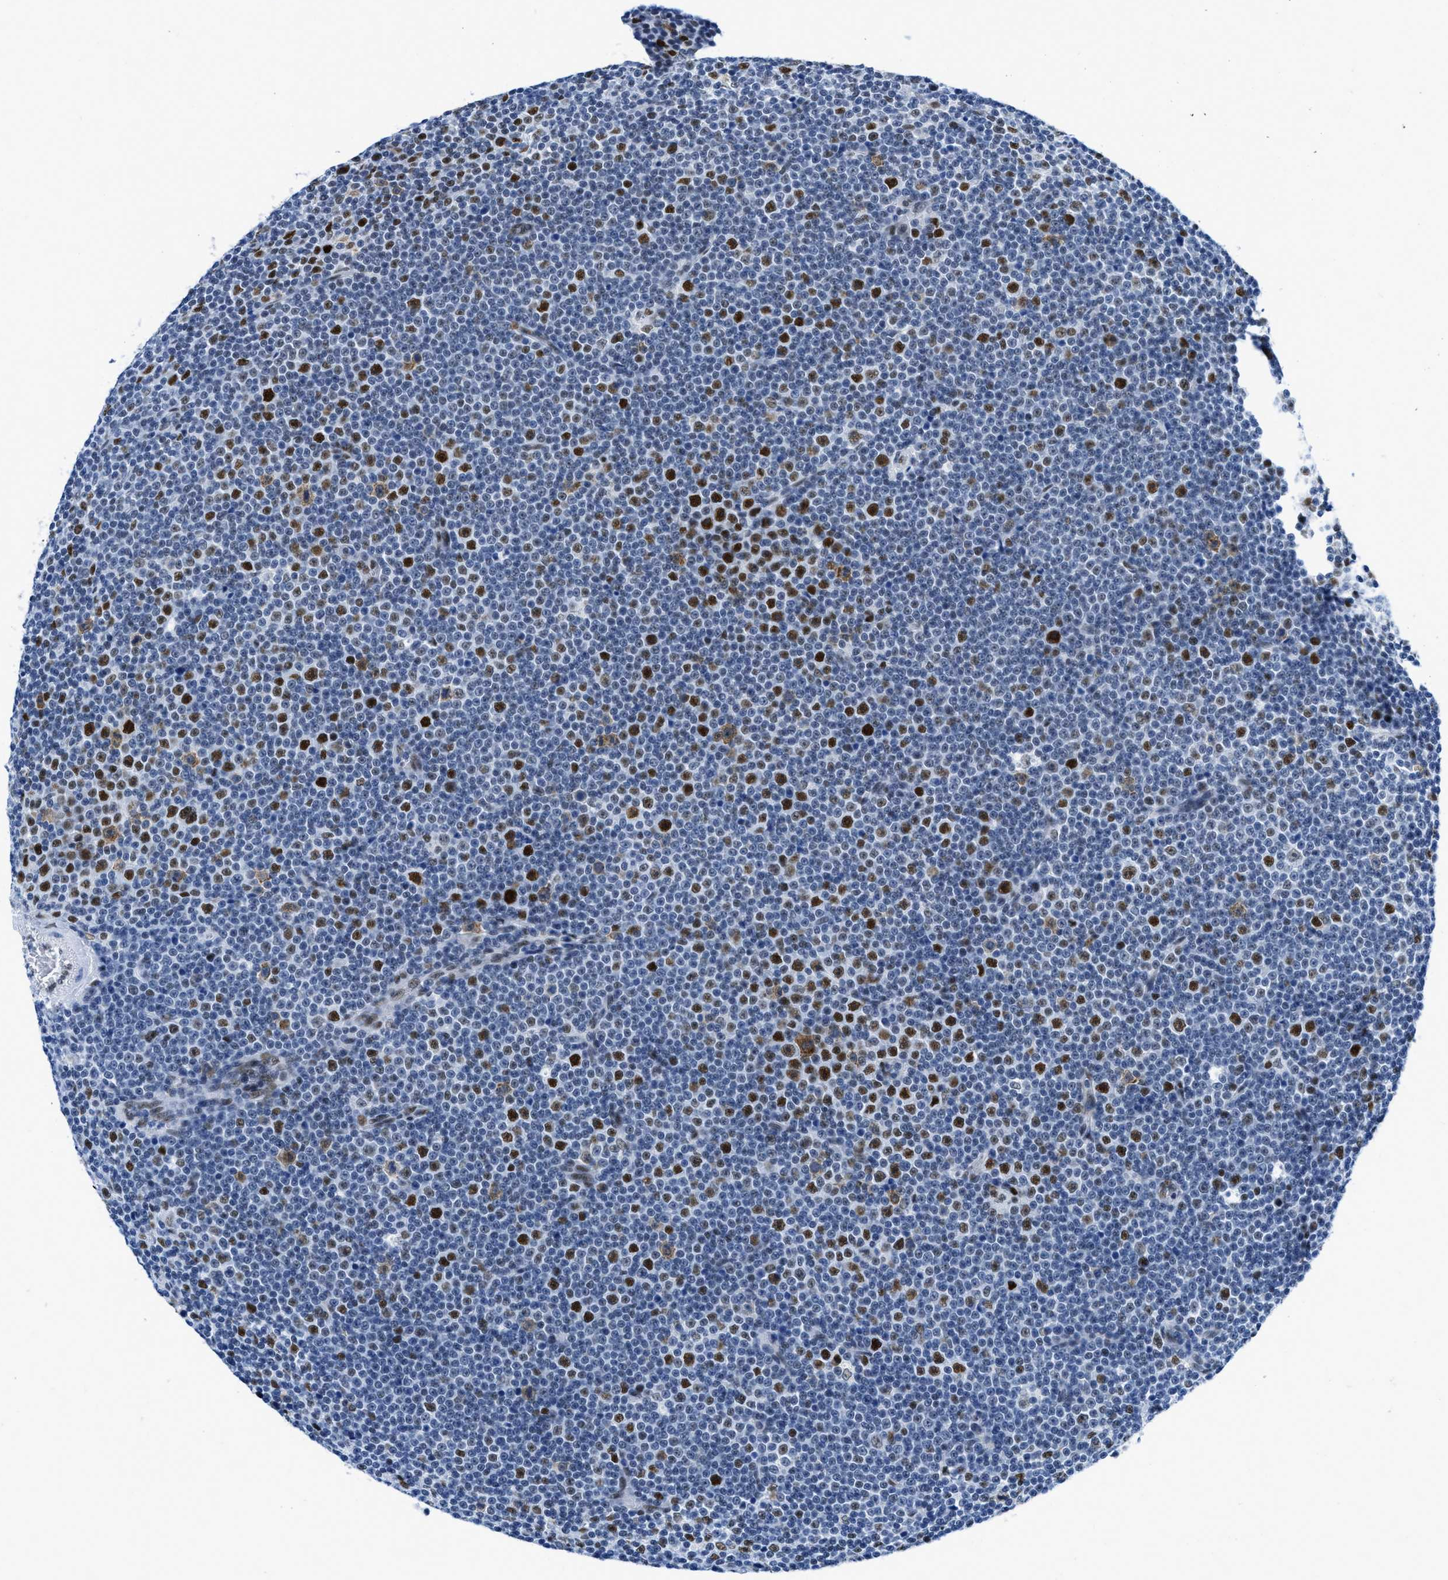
{"staining": {"intensity": "strong", "quantity": "25%-75%", "location": "nuclear"}, "tissue": "lymphoma", "cell_type": "Tumor cells", "image_type": "cancer", "snomed": [{"axis": "morphology", "description": "Malignant lymphoma, non-Hodgkin's type, Low grade"}, {"axis": "topography", "description": "Lymph node"}], "caption": "IHC of human lymphoma reveals high levels of strong nuclear staining in about 25%-75% of tumor cells. Nuclei are stained in blue.", "gene": "SMARCAD1", "patient": {"sex": "female", "age": 67}}